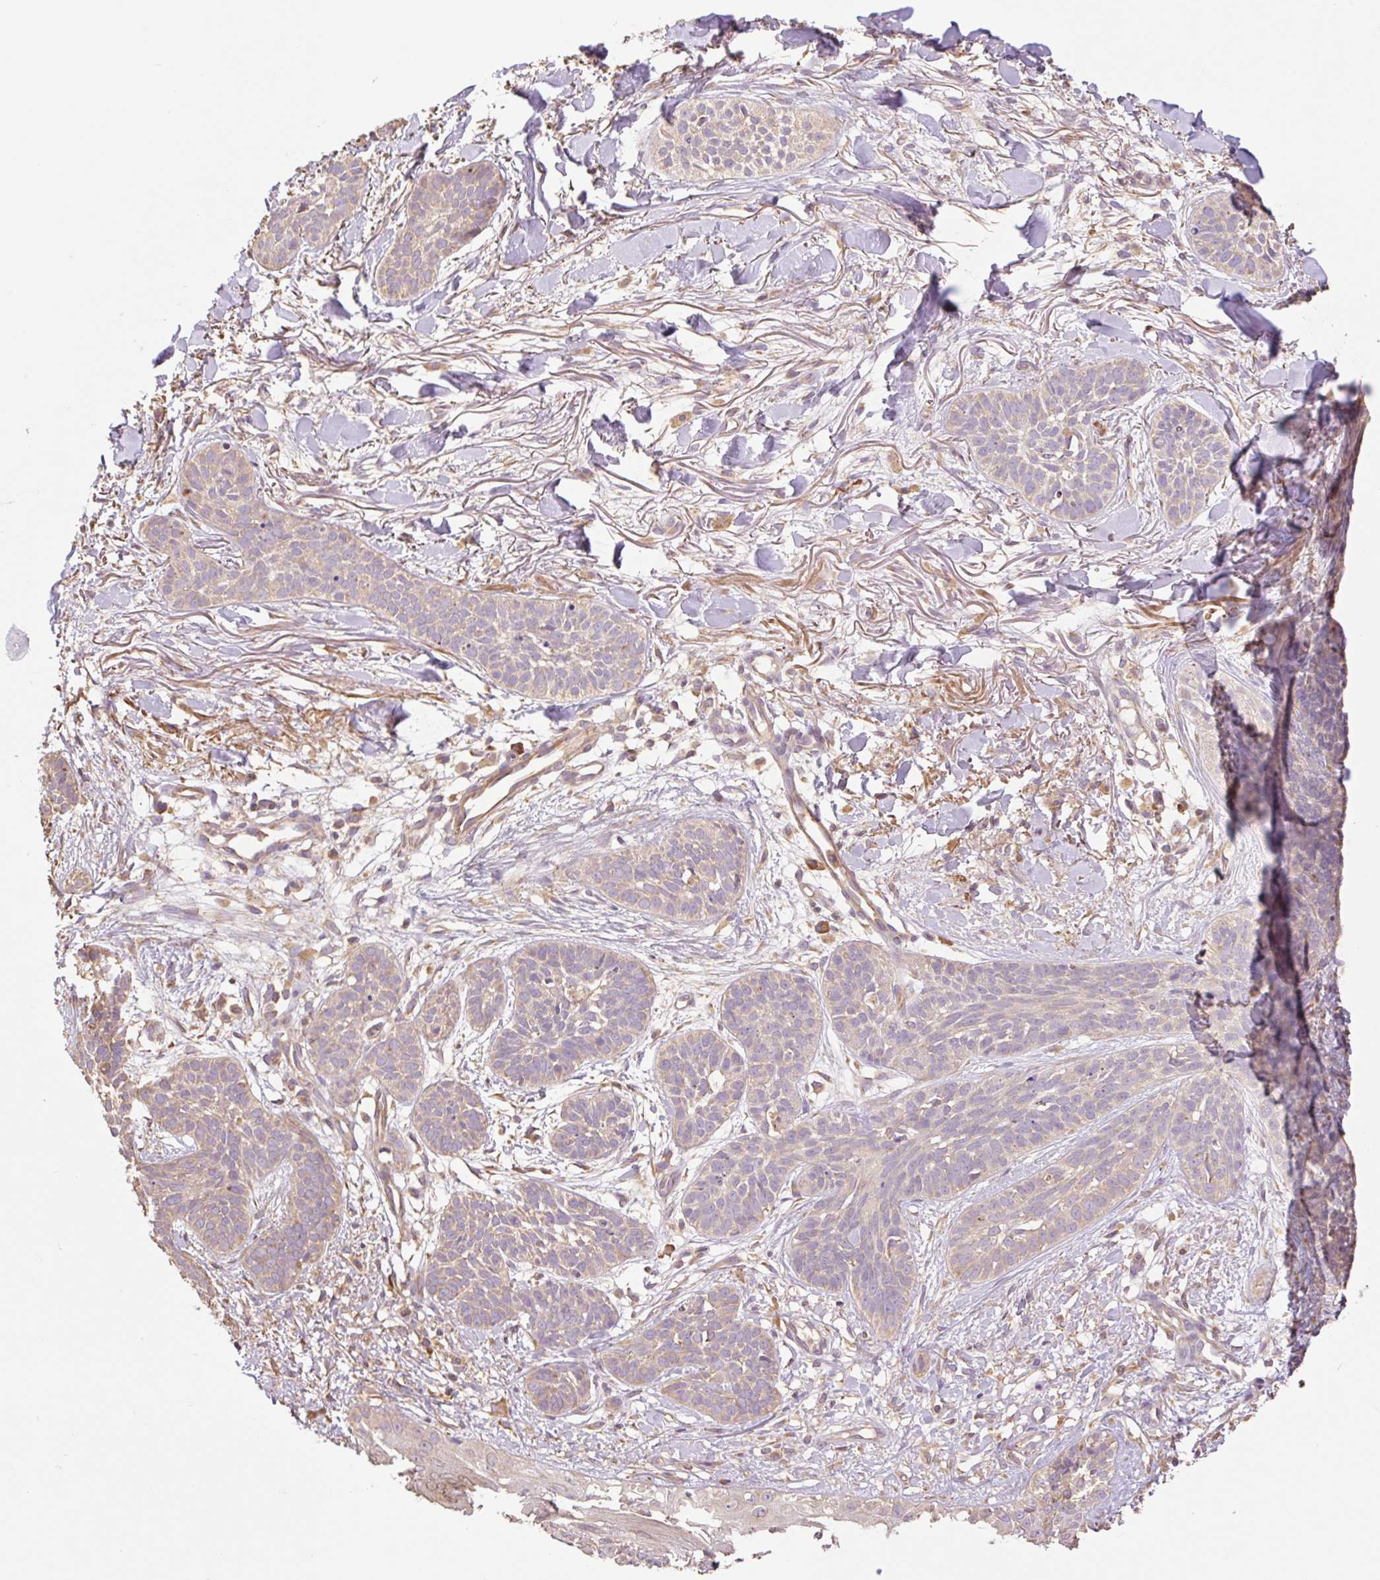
{"staining": {"intensity": "weak", "quantity": "25%-75%", "location": "cytoplasmic/membranous"}, "tissue": "skin cancer", "cell_type": "Tumor cells", "image_type": "cancer", "snomed": [{"axis": "morphology", "description": "Basal cell carcinoma"}, {"axis": "topography", "description": "Skin"}], "caption": "This is a histology image of immunohistochemistry (IHC) staining of skin cancer (basal cell carcinoma), which shows weak positivity in the cytoplasmic/membranous of tumor cells.", "gene": "DESI1", "patient": {"sex": "male", "age": 52}}